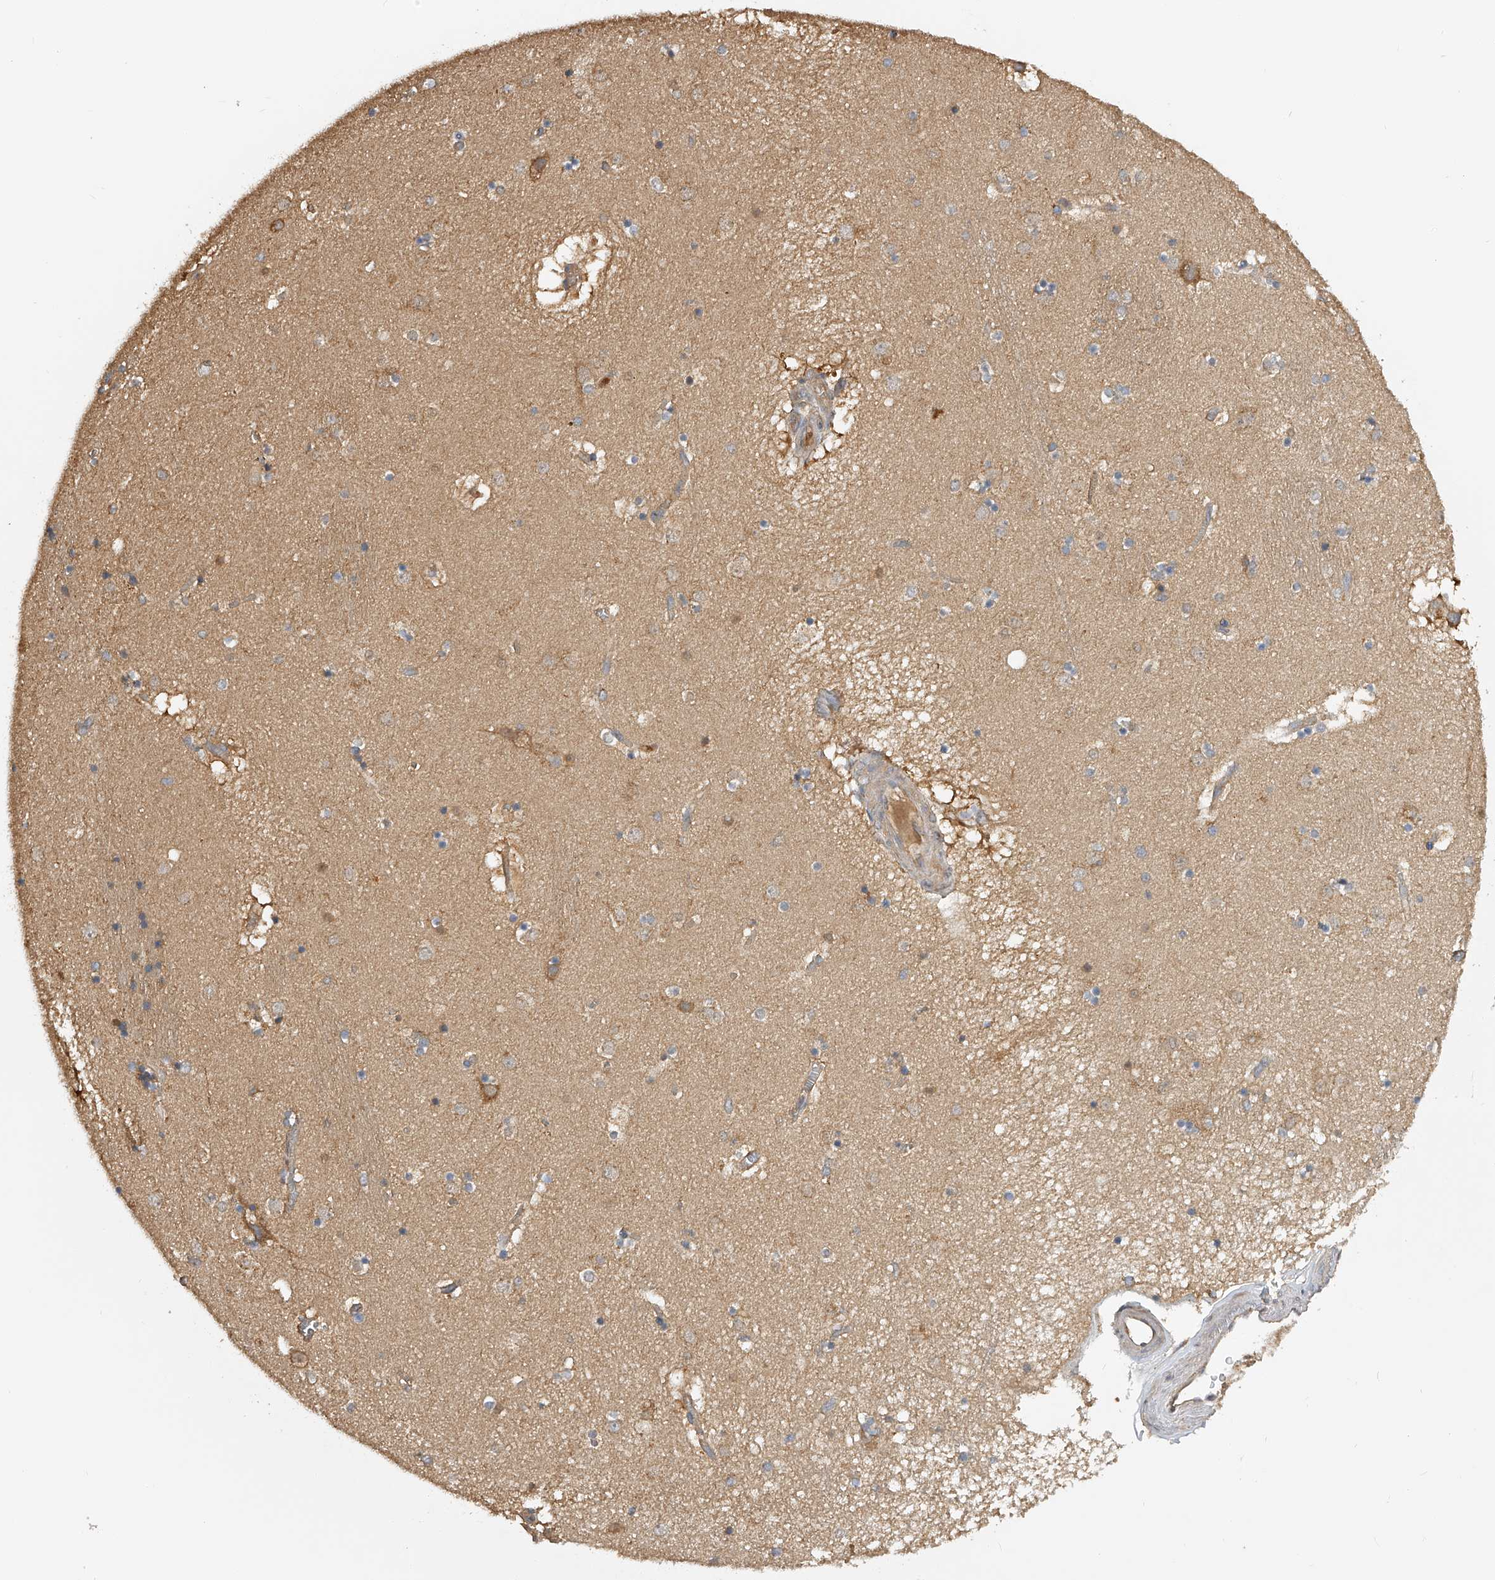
{"staining": {"intensity": "negative", "quantity": "none", "location": "none"}, "tissue": "caudate", "cell_type": "Glial cells", "image_type": "normal", "snomed": [{"axis": "morphology", "description": "Normal tissue, NOS"}, {"axis": "topography", "description": "Lateral ventricle wall"}], "caption": "The photomicrograph demonstrates no significant staining in glial cells of caudate.", "gene": "PTPRA", "patient": {"sex": "male", "age": 70}}